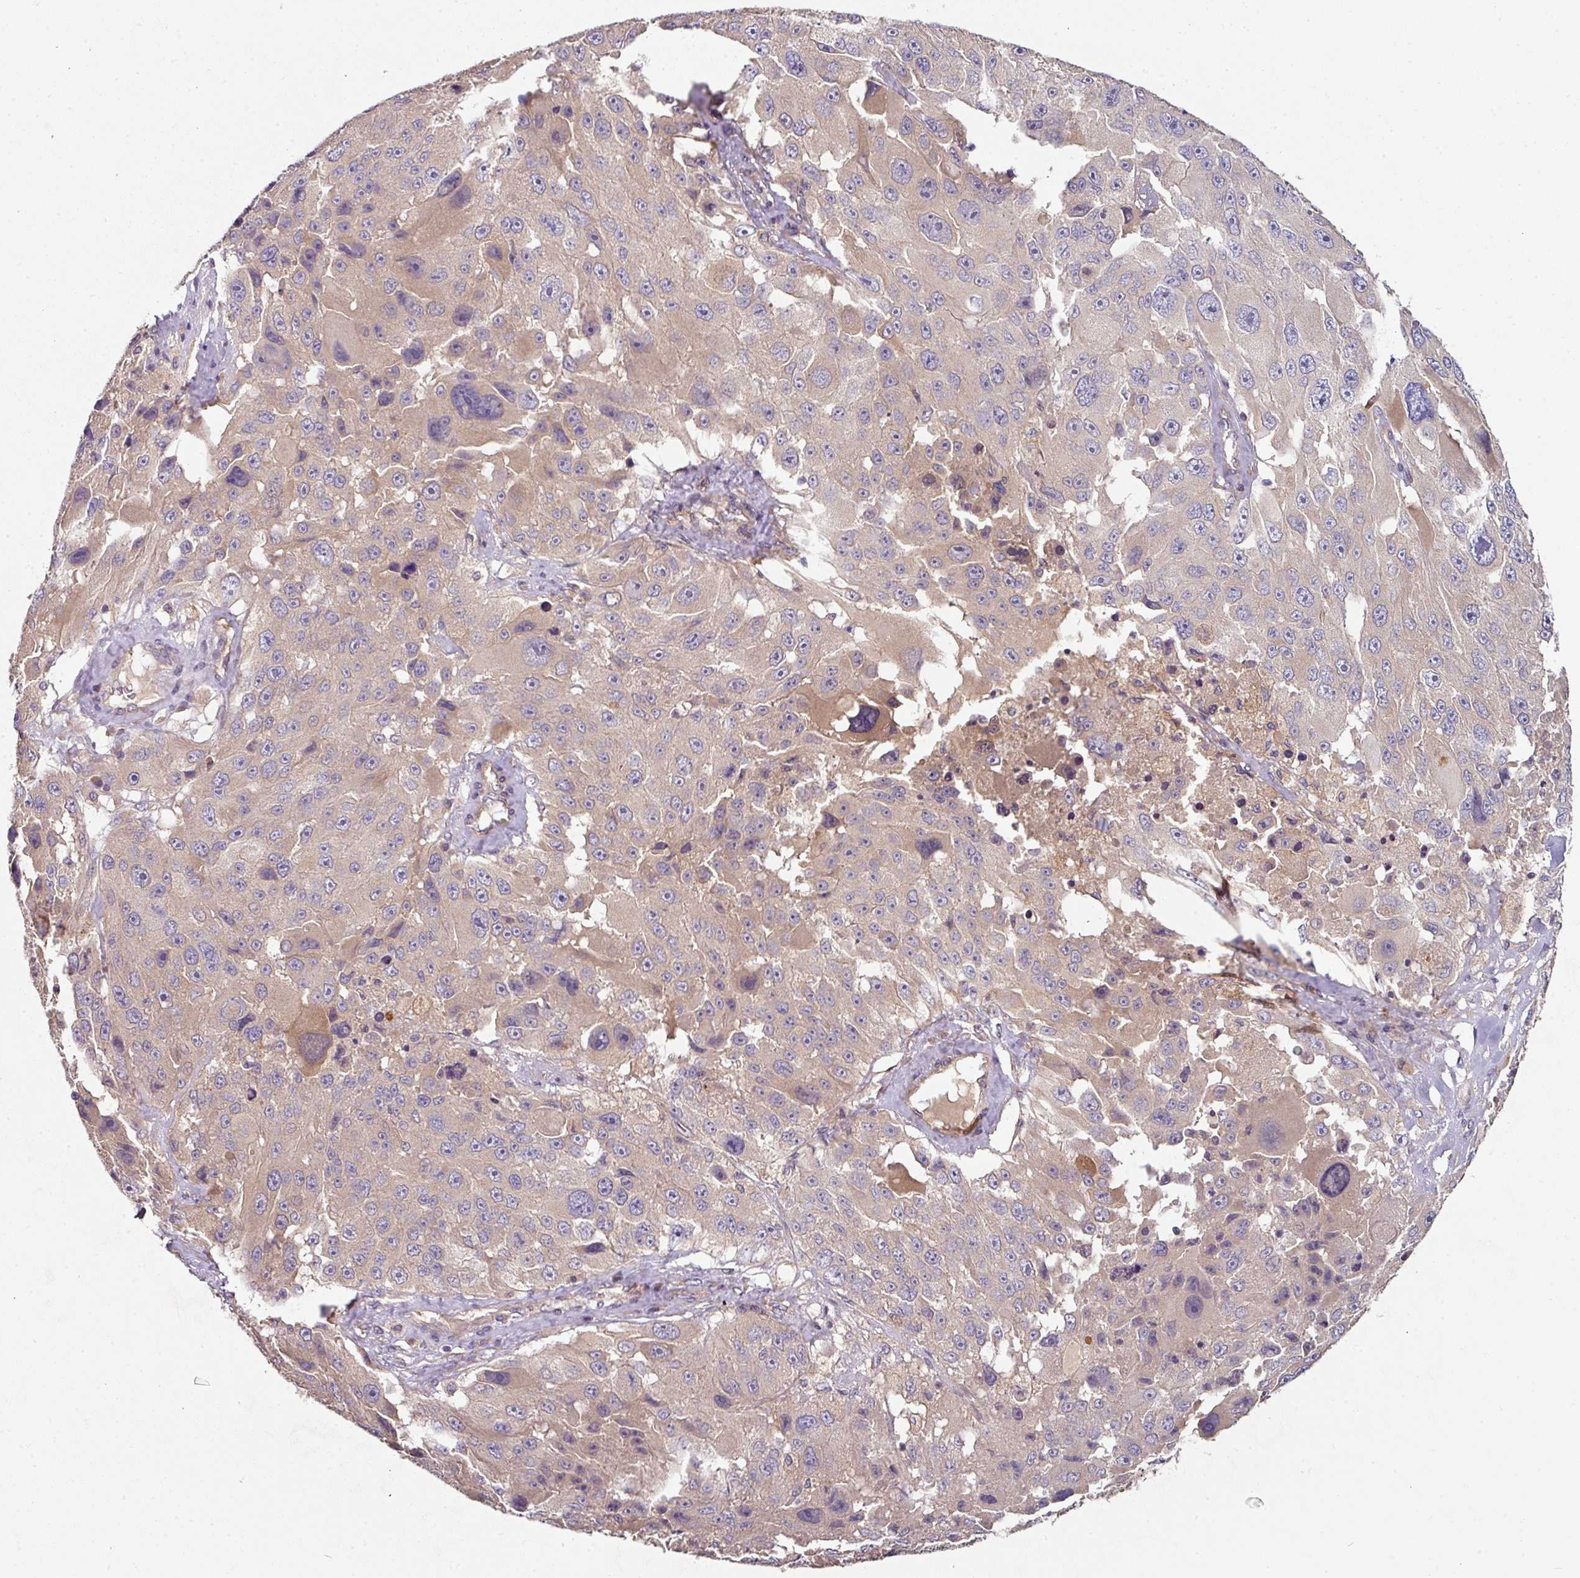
{"staining": {"intensity": "weak", "quantity": "<25%", "location": "cytoplasmic/membranous"}, "tissue": "melanoma", "cell_type": "Tumor cells", "image_type": "cancer", "snomed": [{"axis": "morphology", "description": "Malignant melanoma, Metastatic site"}, {"axis": "topography", "description": "Lymph node"}], "caption": "A high-resolution histopathology image shows immunohistochemistry staining of melanoma, which displays no significant positivity in tumor cells.", "gene": "C4orf48", "patient": {"sex": "male", "age": 62}}